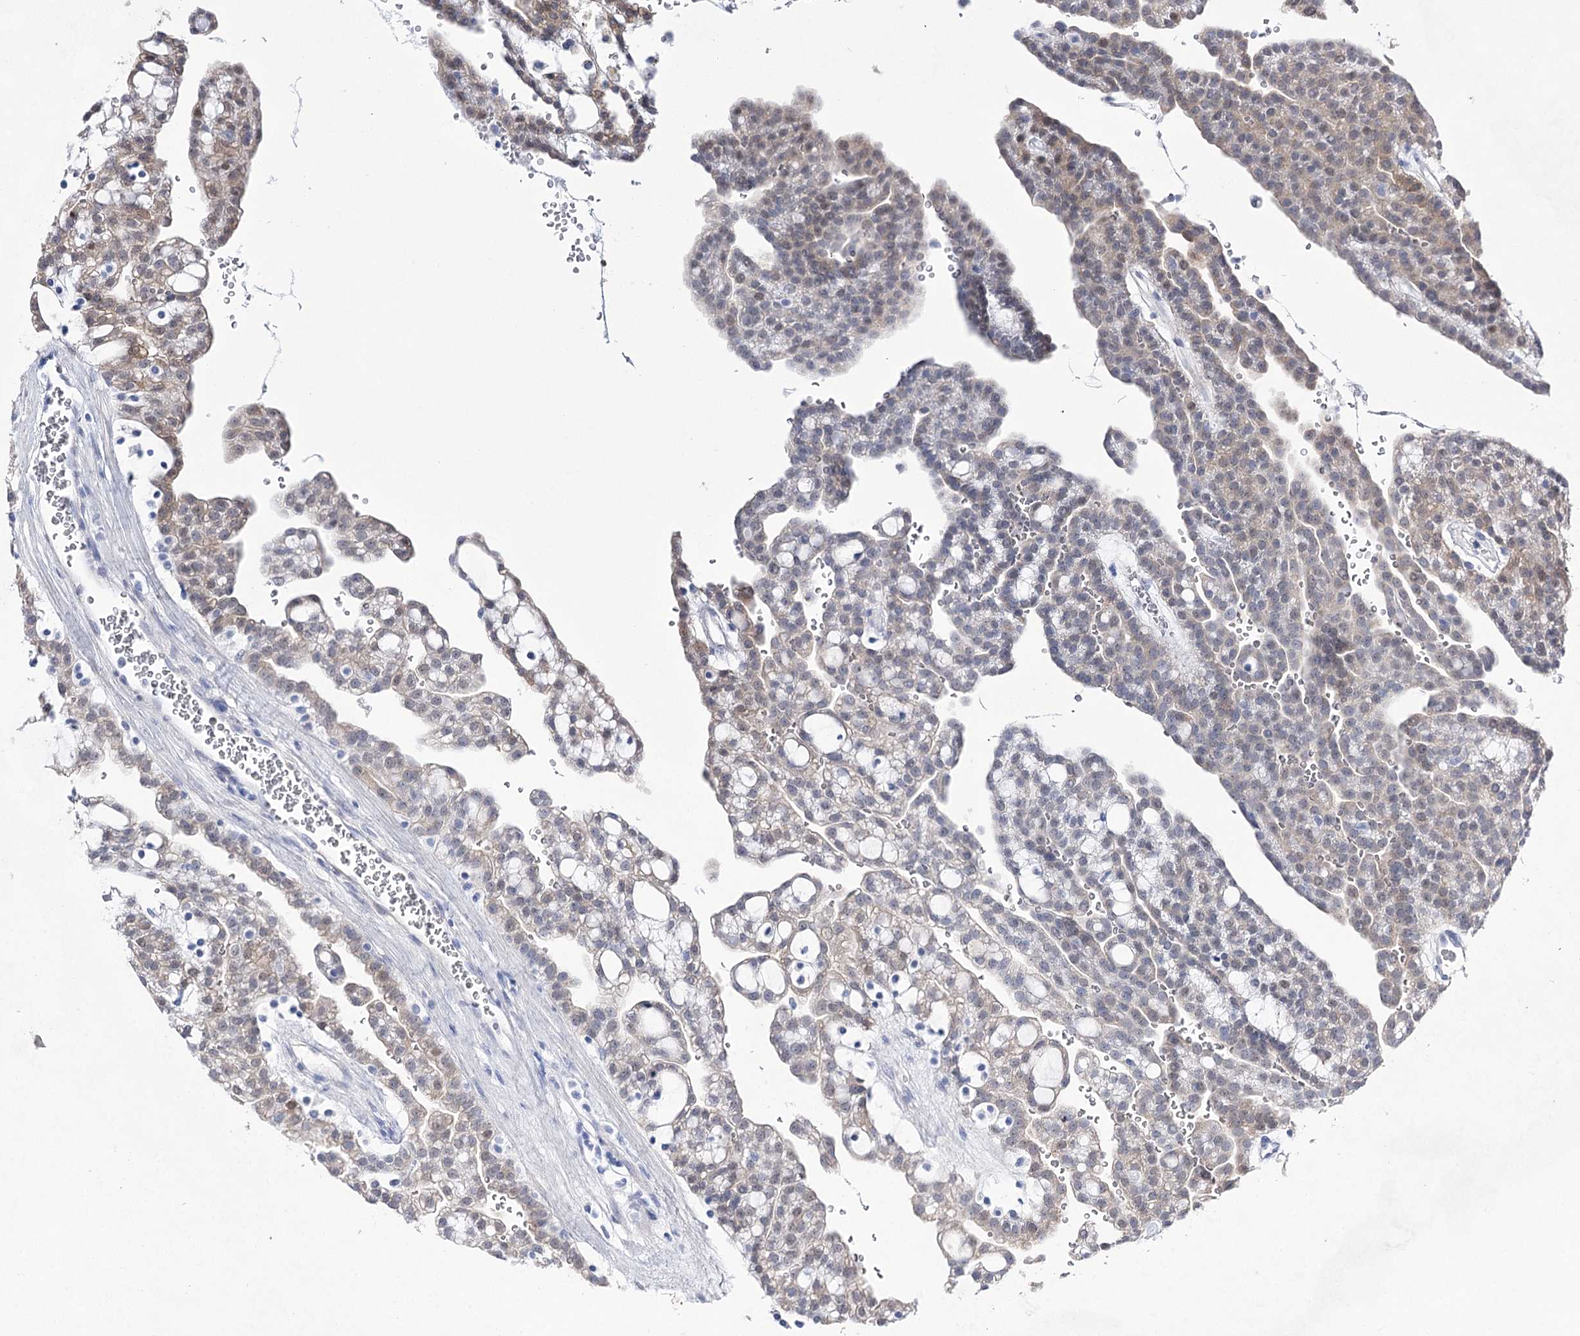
{"staining": {"intensity": "weak", "quantity": "<25%", "location": "cytoplasmic/membranous,nuclear"}, "tissue": "renal cancer", "cell_type": "Tumor cells", "image_type": "cancer", "snomed": [{"axis": "morphology", "description": "Adenocarcinoma, NOS"}, {"axis": "topography", "description": "Kidney"}], "caption": "Tumor cells show no significant expression in adenocarcinoma (renal).", "gene": "UGDH", "patient": {"sex": "male", "age": 63}}